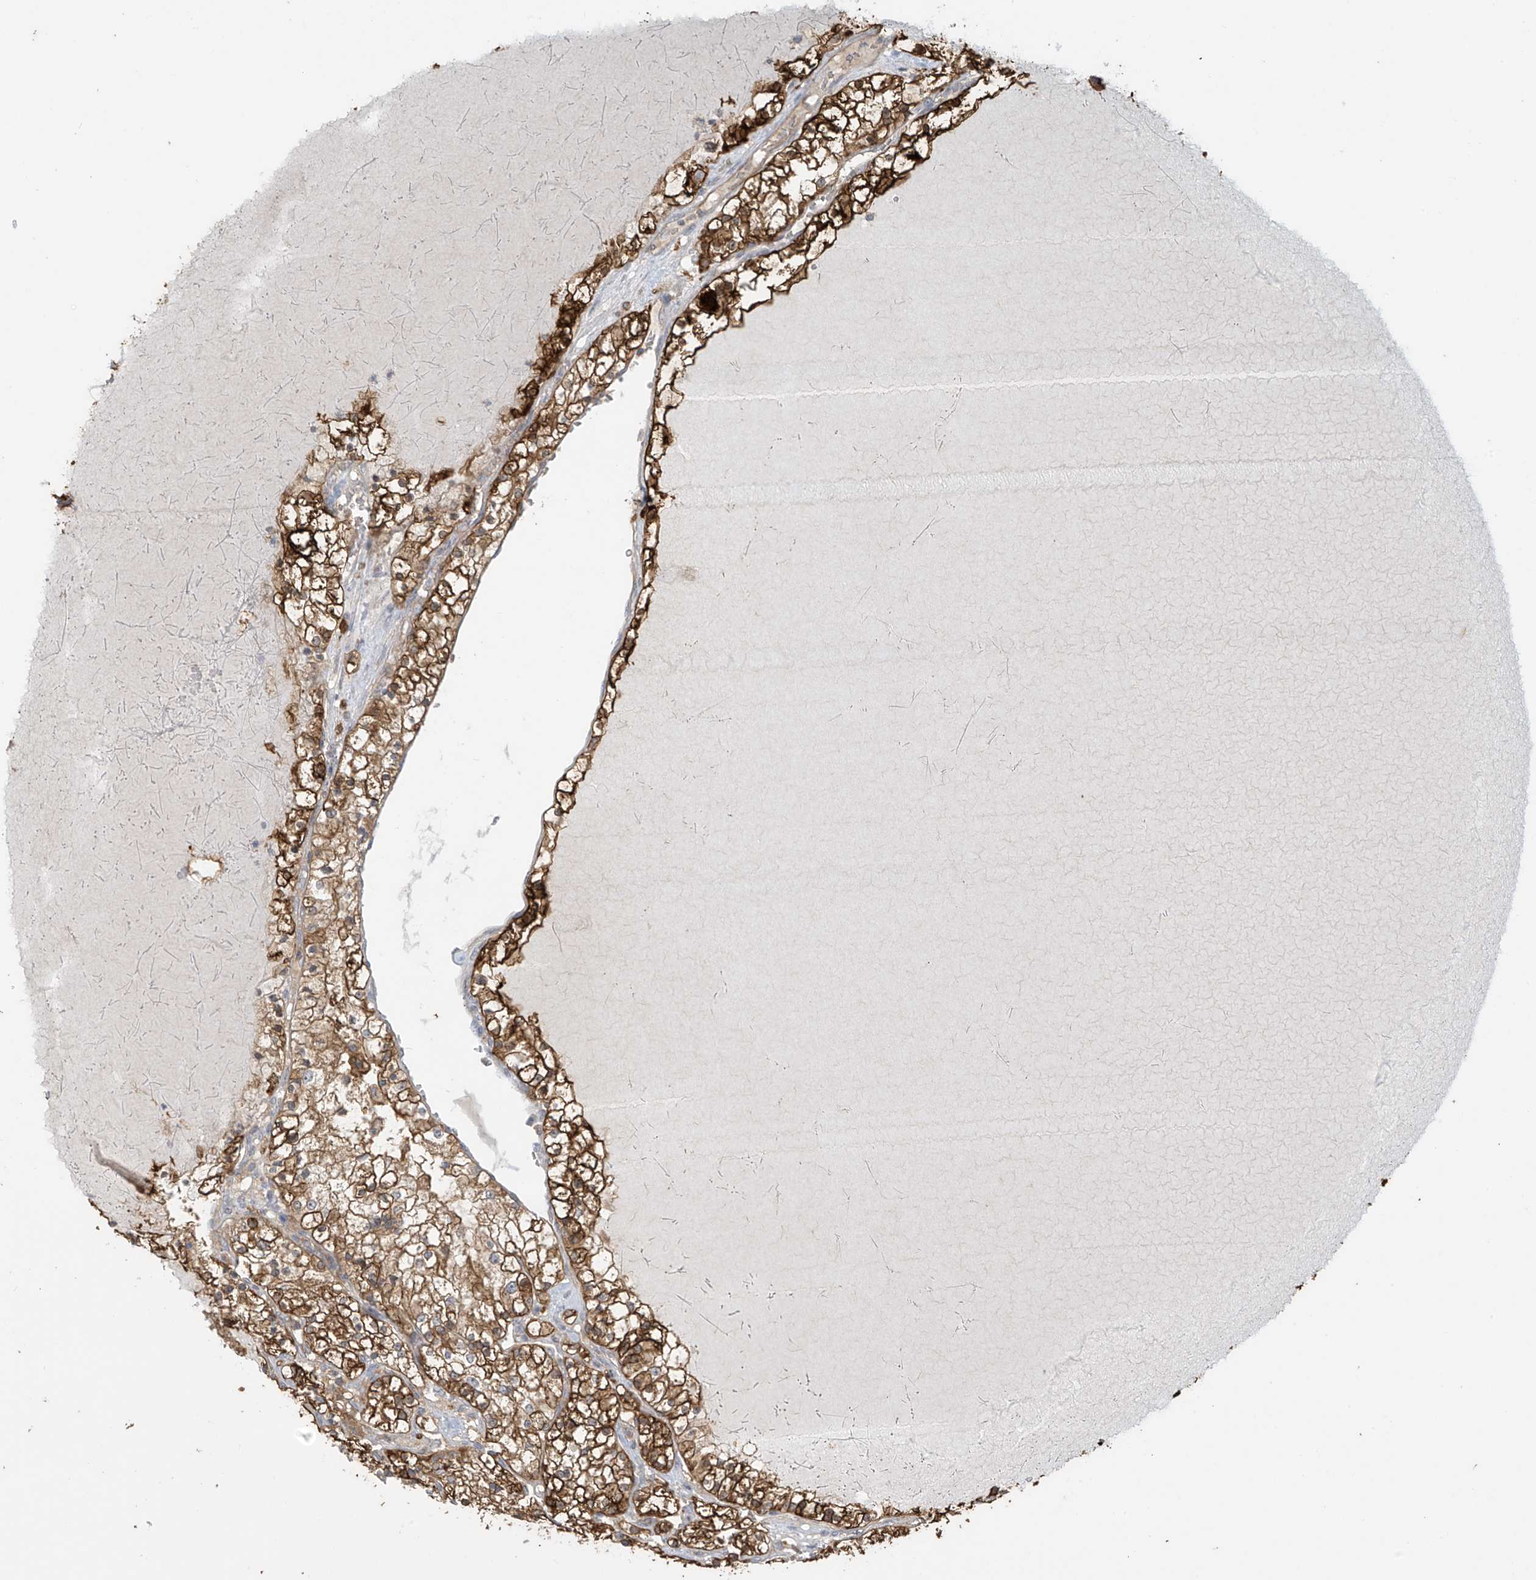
{"staining": {"intensity": "strong", "quantity": ">75%", "location": "cytoplasmic/membranous"}, "tissue": "renal cancer", "cell_type": "Tumor cells", "image_type": "cancer", "snomed": [{"axis": "morphology", "description": "Normal tissue, NOS"}, {"axis": "morphology", "description": "Adenocarcinoma, NOS"}, {"axis": "topography", "description": "Kidney"}], "caption": "Tumor cells reveal high levels of strong cytoplasmic/membranous staining in approximately >75% of cells in renal adenocarcinoma. Using DAB (brown) and hematoxylin (blue) stains, captured at high magnification using brightfield microscopy.", "gene": "TAGAP", "patient": {"sex": "male", "age": 68}}